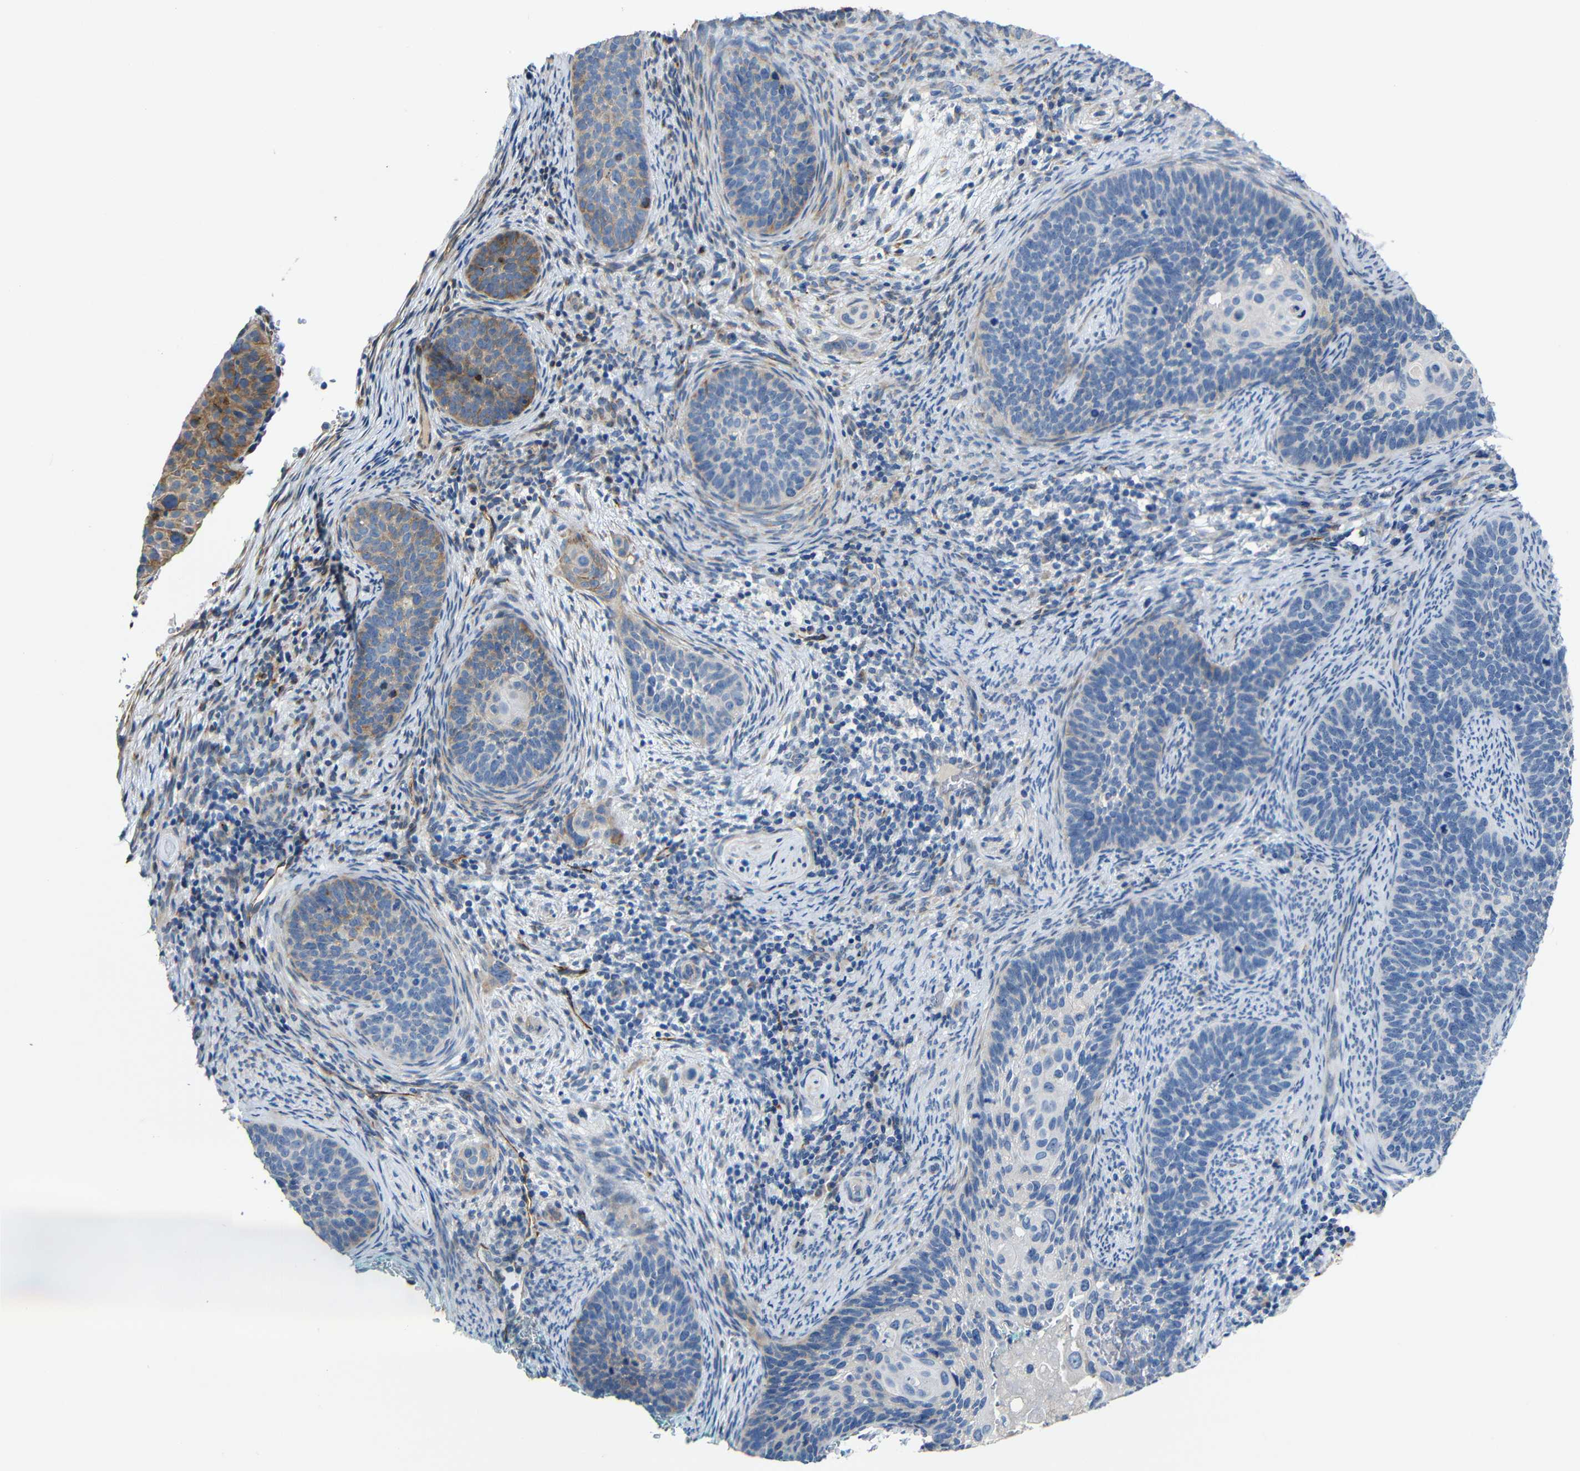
{"staining": {"intensity": "moderate", "quantity": "<25%", "location": "cytoplasmic/membranous"}, "tissue": "cervical cancer", "cell_type": "Tumor cells", "image_type": "cancer", "snomed": [{"axis": "morphology", "description": "Squamous cell carcinoma, NOS"}, {"axis": "topography", "description": "Cervix"}], "caption": "Brown immunohistochemical staining in human cervical squamous cell carcinoma demonstrates moderate cytoplasmic/membranous staining in approximately <25% of tumor cells.", "gene": "ACKR2", "patient": {"sex": "female", "age": 33}}